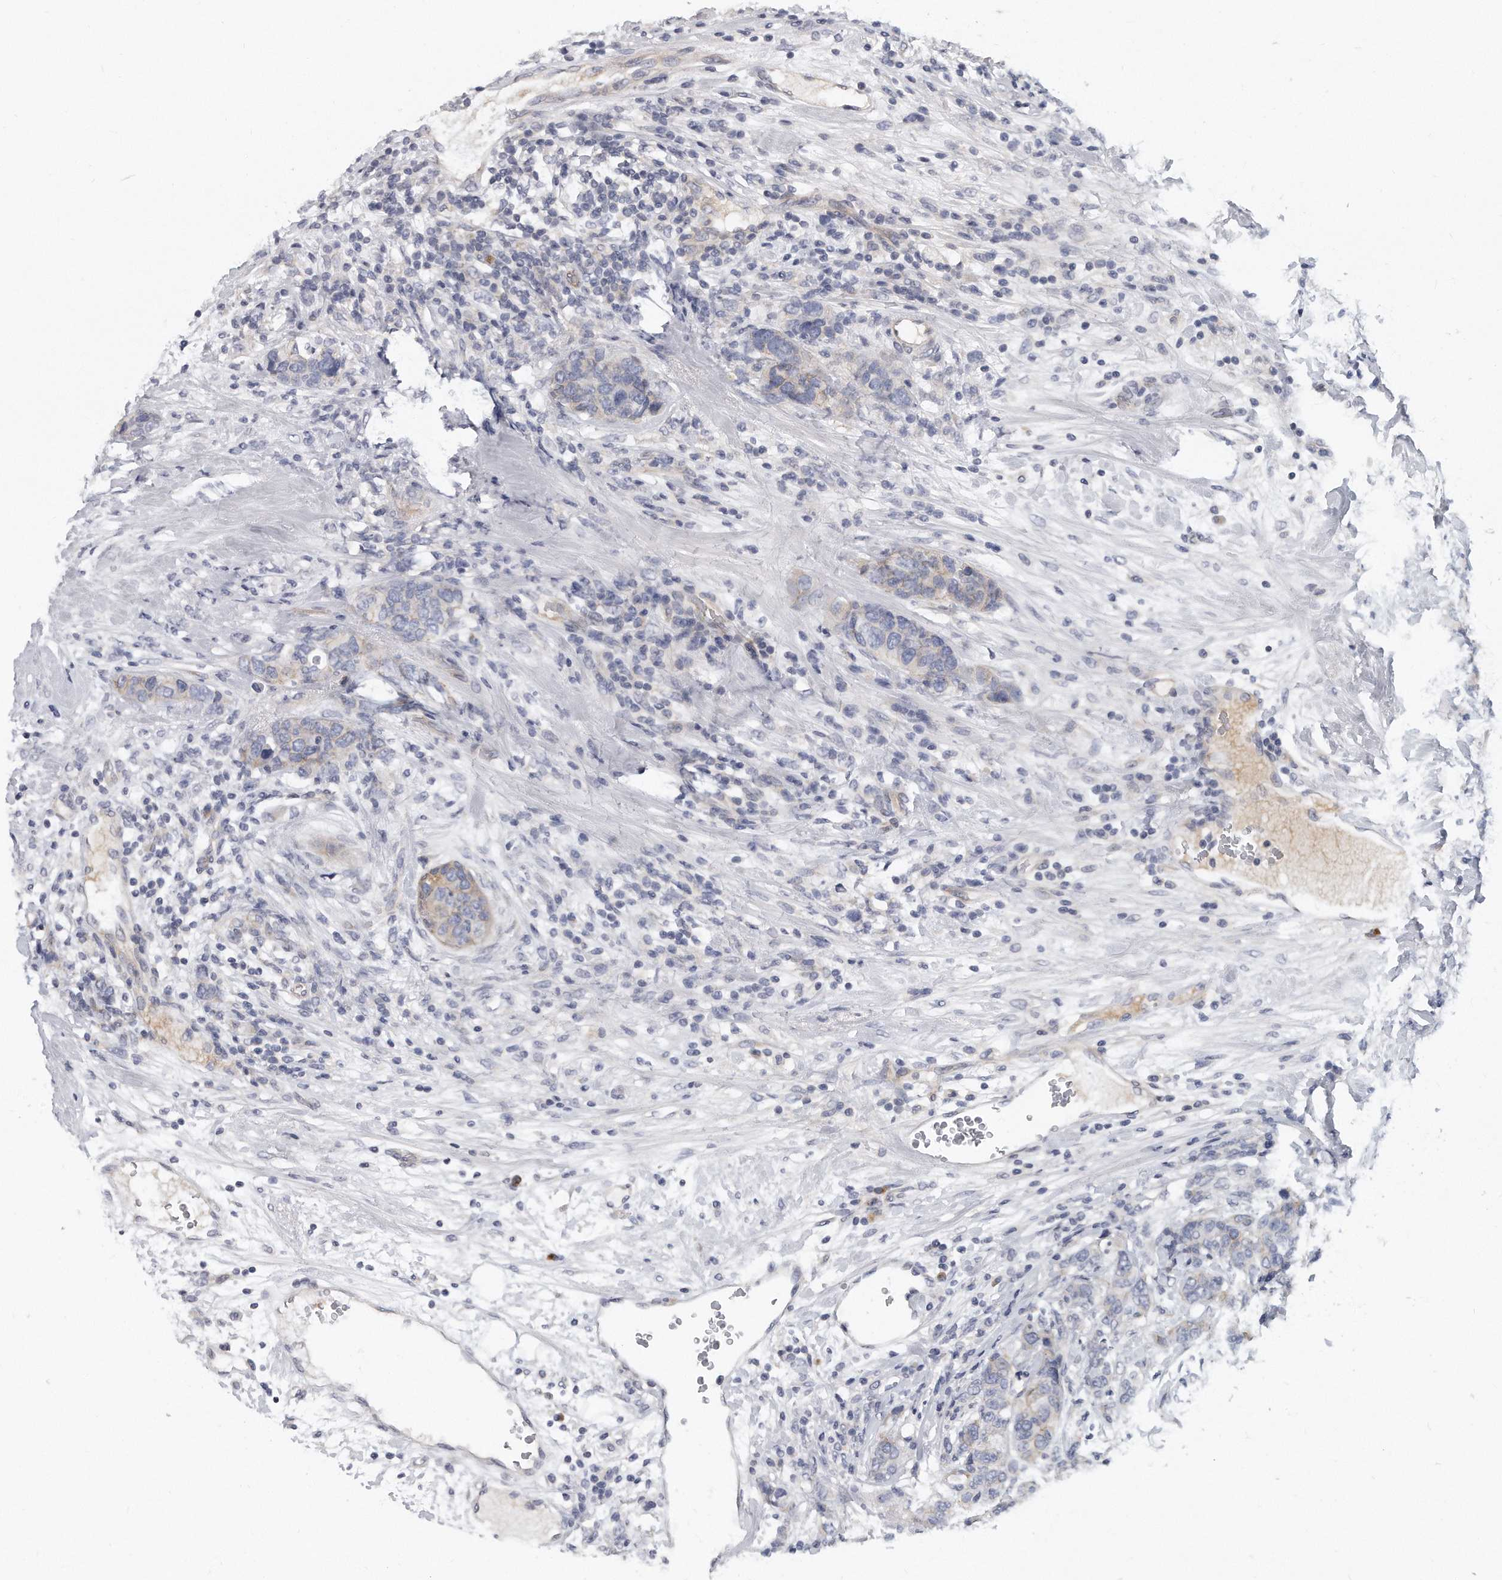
{"staining": {"intensity": "negative", "quantity": "none", "location": "none"}, "tissue": "breast cancer", "cell_type": "Tumor cells", "image_type": "cancer", "snomed": [{"axis": "morphology", "description": "Lobular carcinoma"}, {"axis": "topography", "description": "Breast"}], "caption": "Human lobular carcinoma (breast) stained for a protein using IHC shows no positivity in tumor cells.", "gene": "PLEKHA6", "patient": {"sex": "female", "age": 59}}